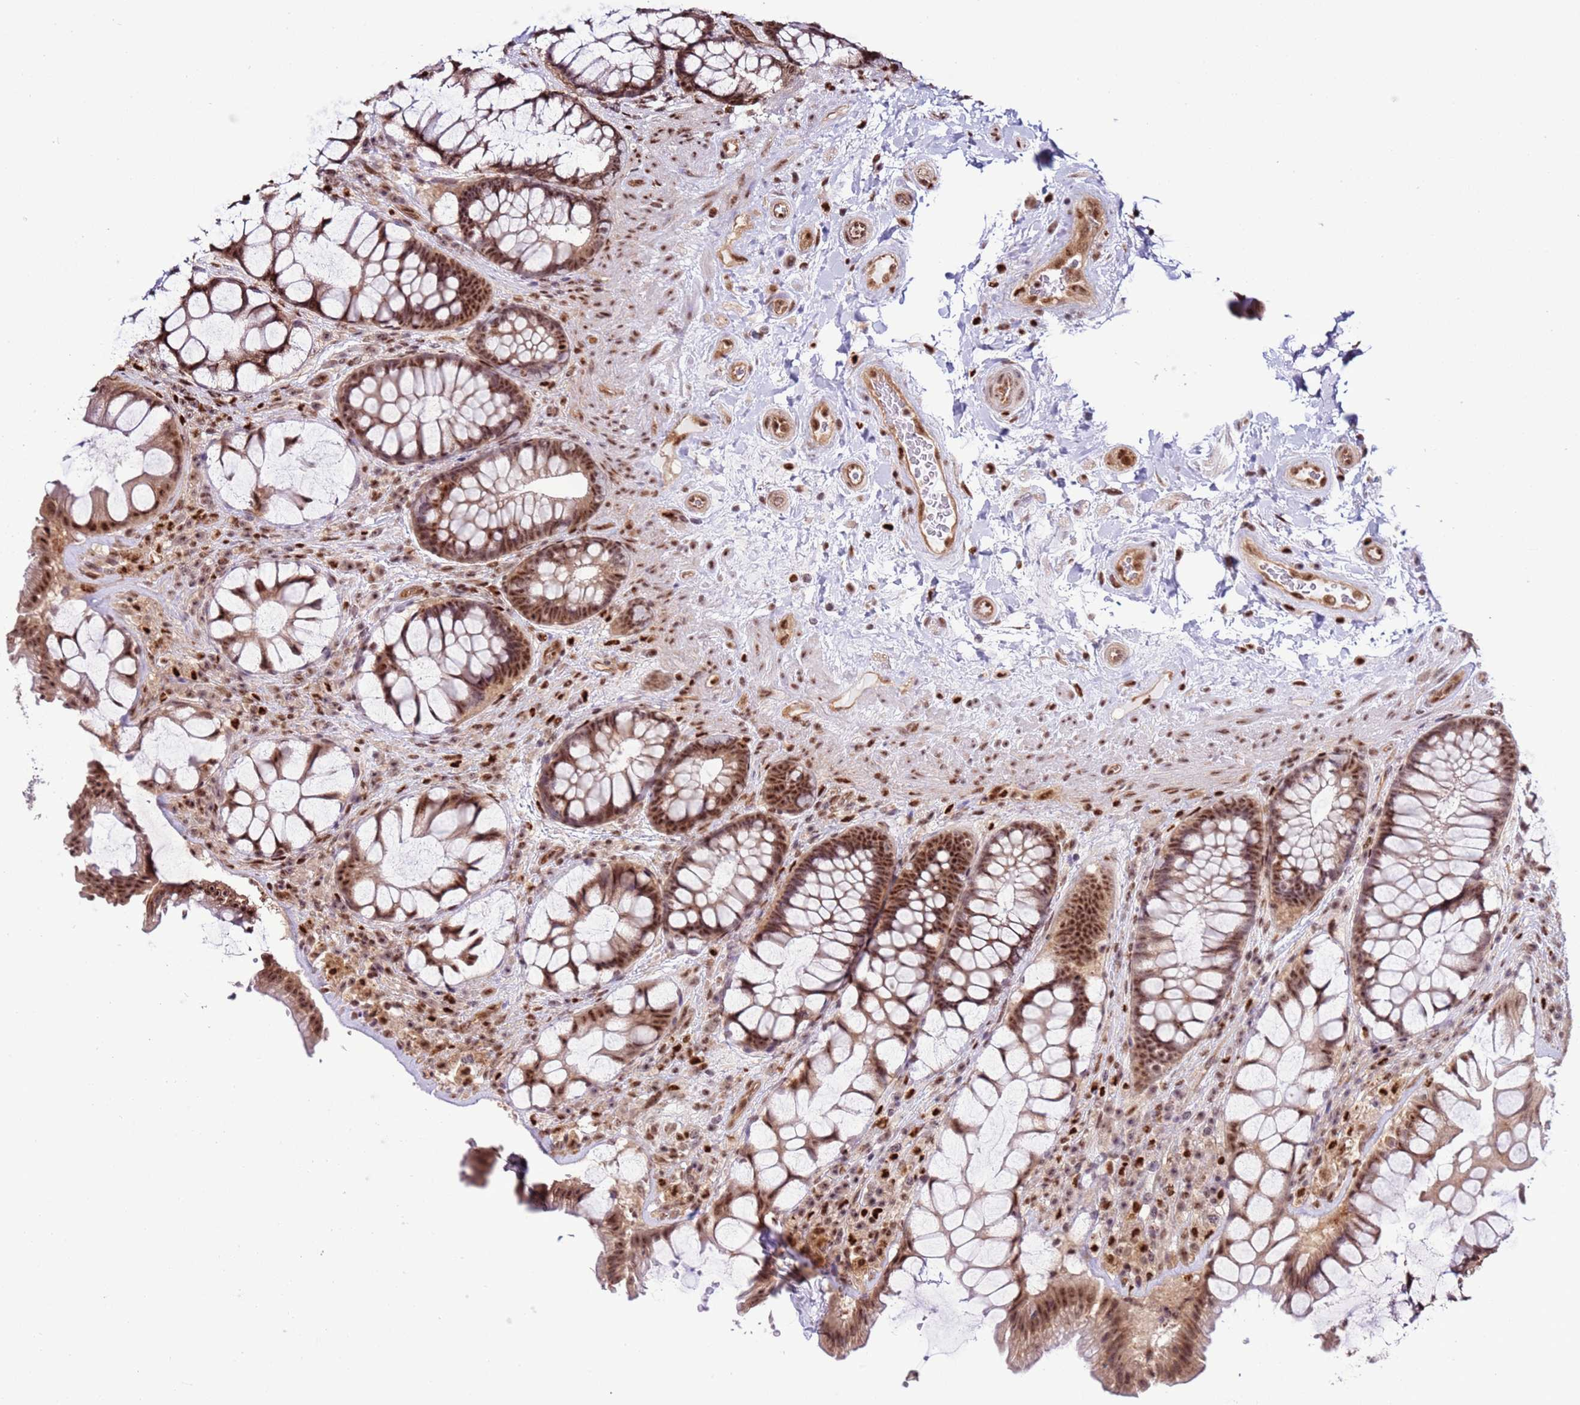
{"staining": {"intensity": "strong", "quantity": ">75%", "location": "nuclear"}, "tissue": "rectum", "cell_type": "Glandular cells", "image_type": "normal", "snomed": [{"axis": "morphology", "description": "Normal tissue, NOS"}, {"axis": "topography", "description": "Rectum"}], "caption": "IHC of benign human rectum reveals high levels of strong nuclear expression in about >75% of glandular cells.", "gene": "PRPF6", "patient": {"sex": "female", "age": 58}}